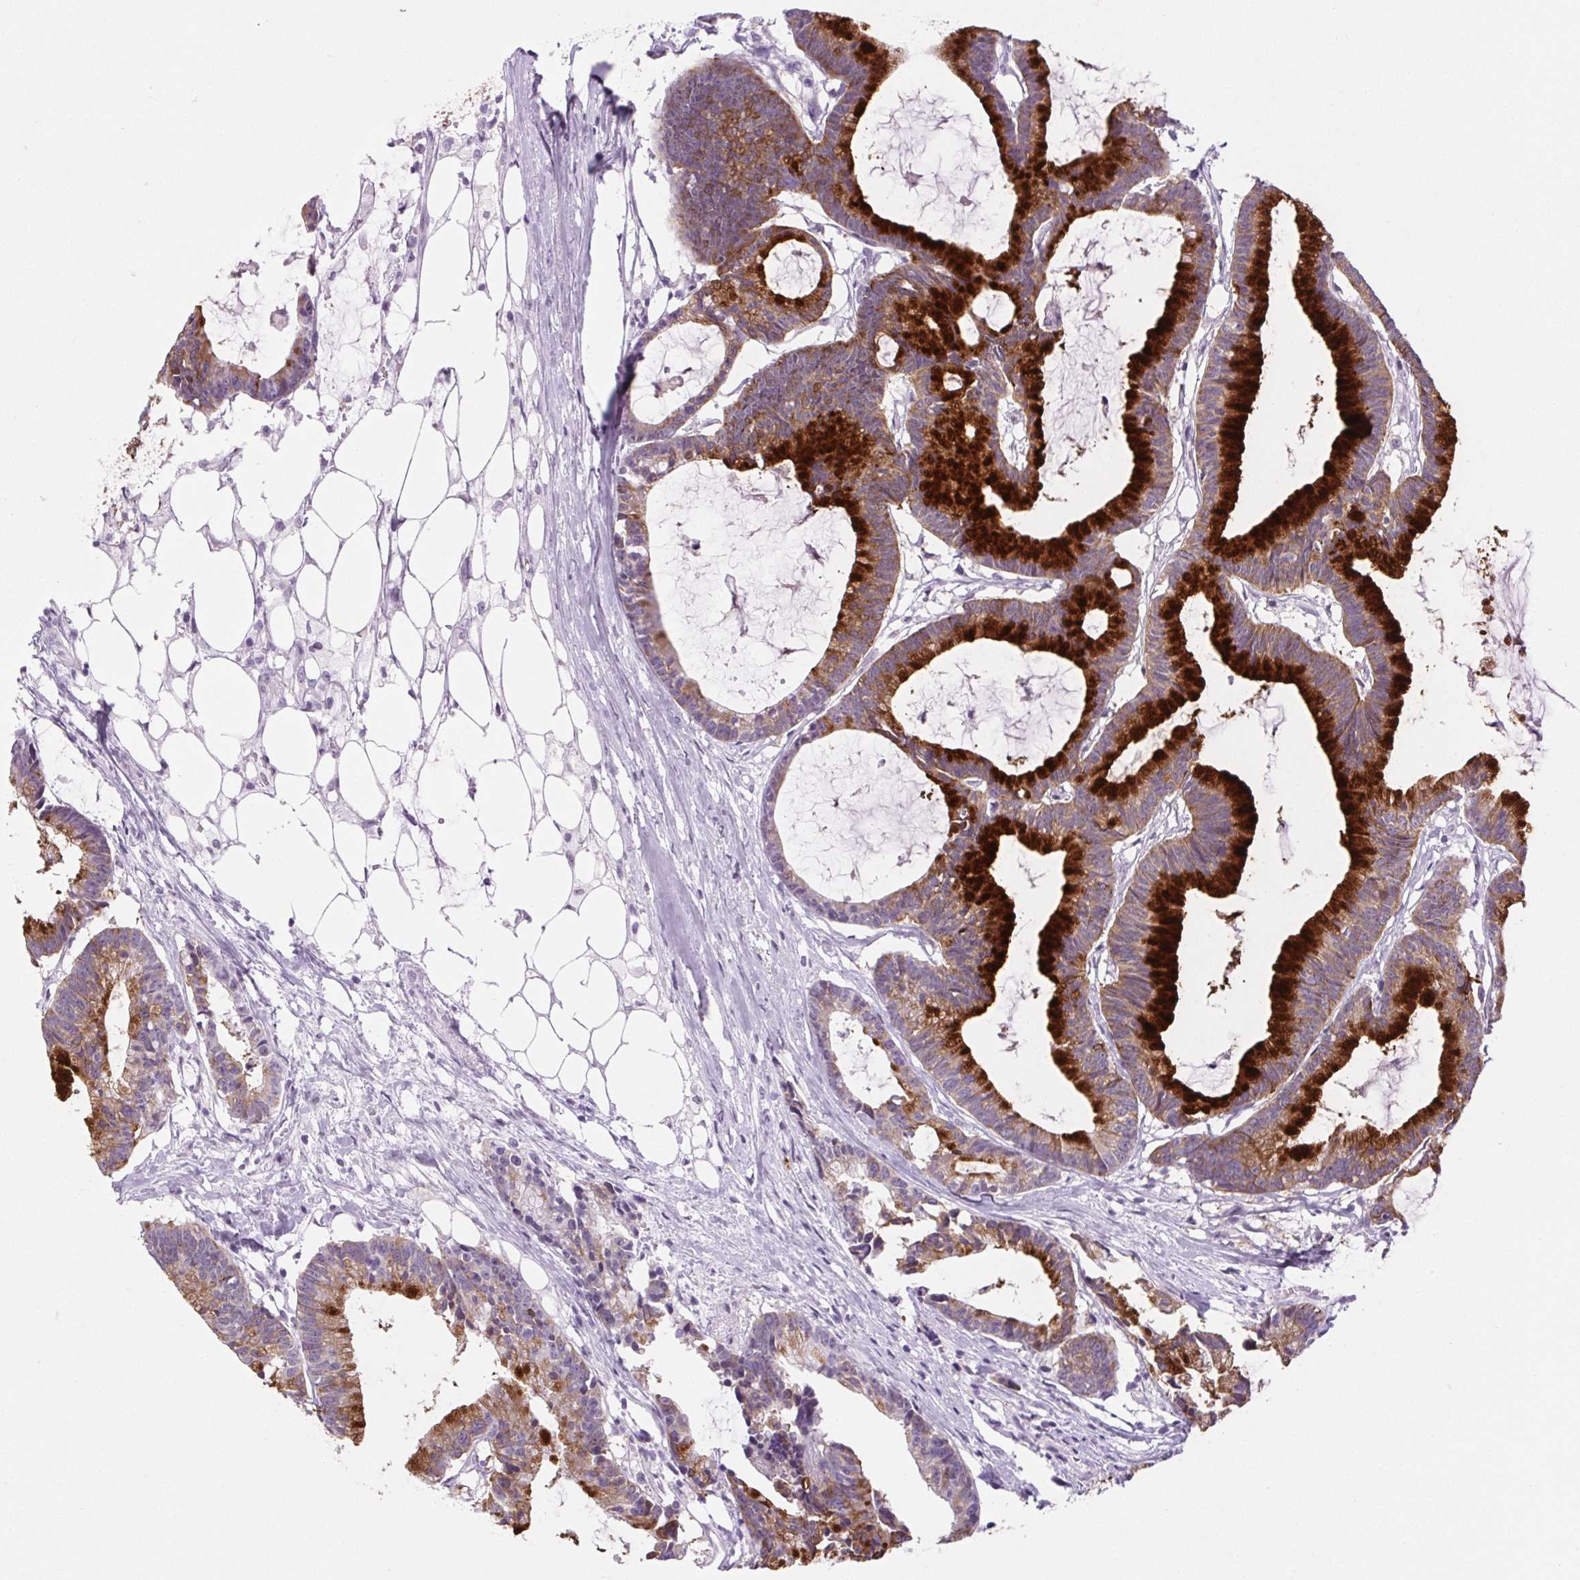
{"staining": {"intensity": "strong", "quantity": "25%-75%", "location": "cytoplasmic/membranous"}, "tissue": "colorectal cancer", "cell_type": "Tumor cells", "image_type": "cancer", "snomed": [{"axis": "morphology", "description": "Adenocarcinoma, NOS"}, {"axis": "topography", "description": "Colon"}], "caption": "Immunohistochemistry (IHC) of adenocarcinoma (colorectal) reveals high levels of strong cytoplasmic/membranous staining in approximately 25%-75% of tumor cells. The protein of interest is stained brown, and the nuclei are stained in blue (DAB (3,3'-diaminobenzidine) IHC with brightfield microscopy, high magnification).", "gene": "BCAS1", "patient": {"sex": "female", "age": 78}}